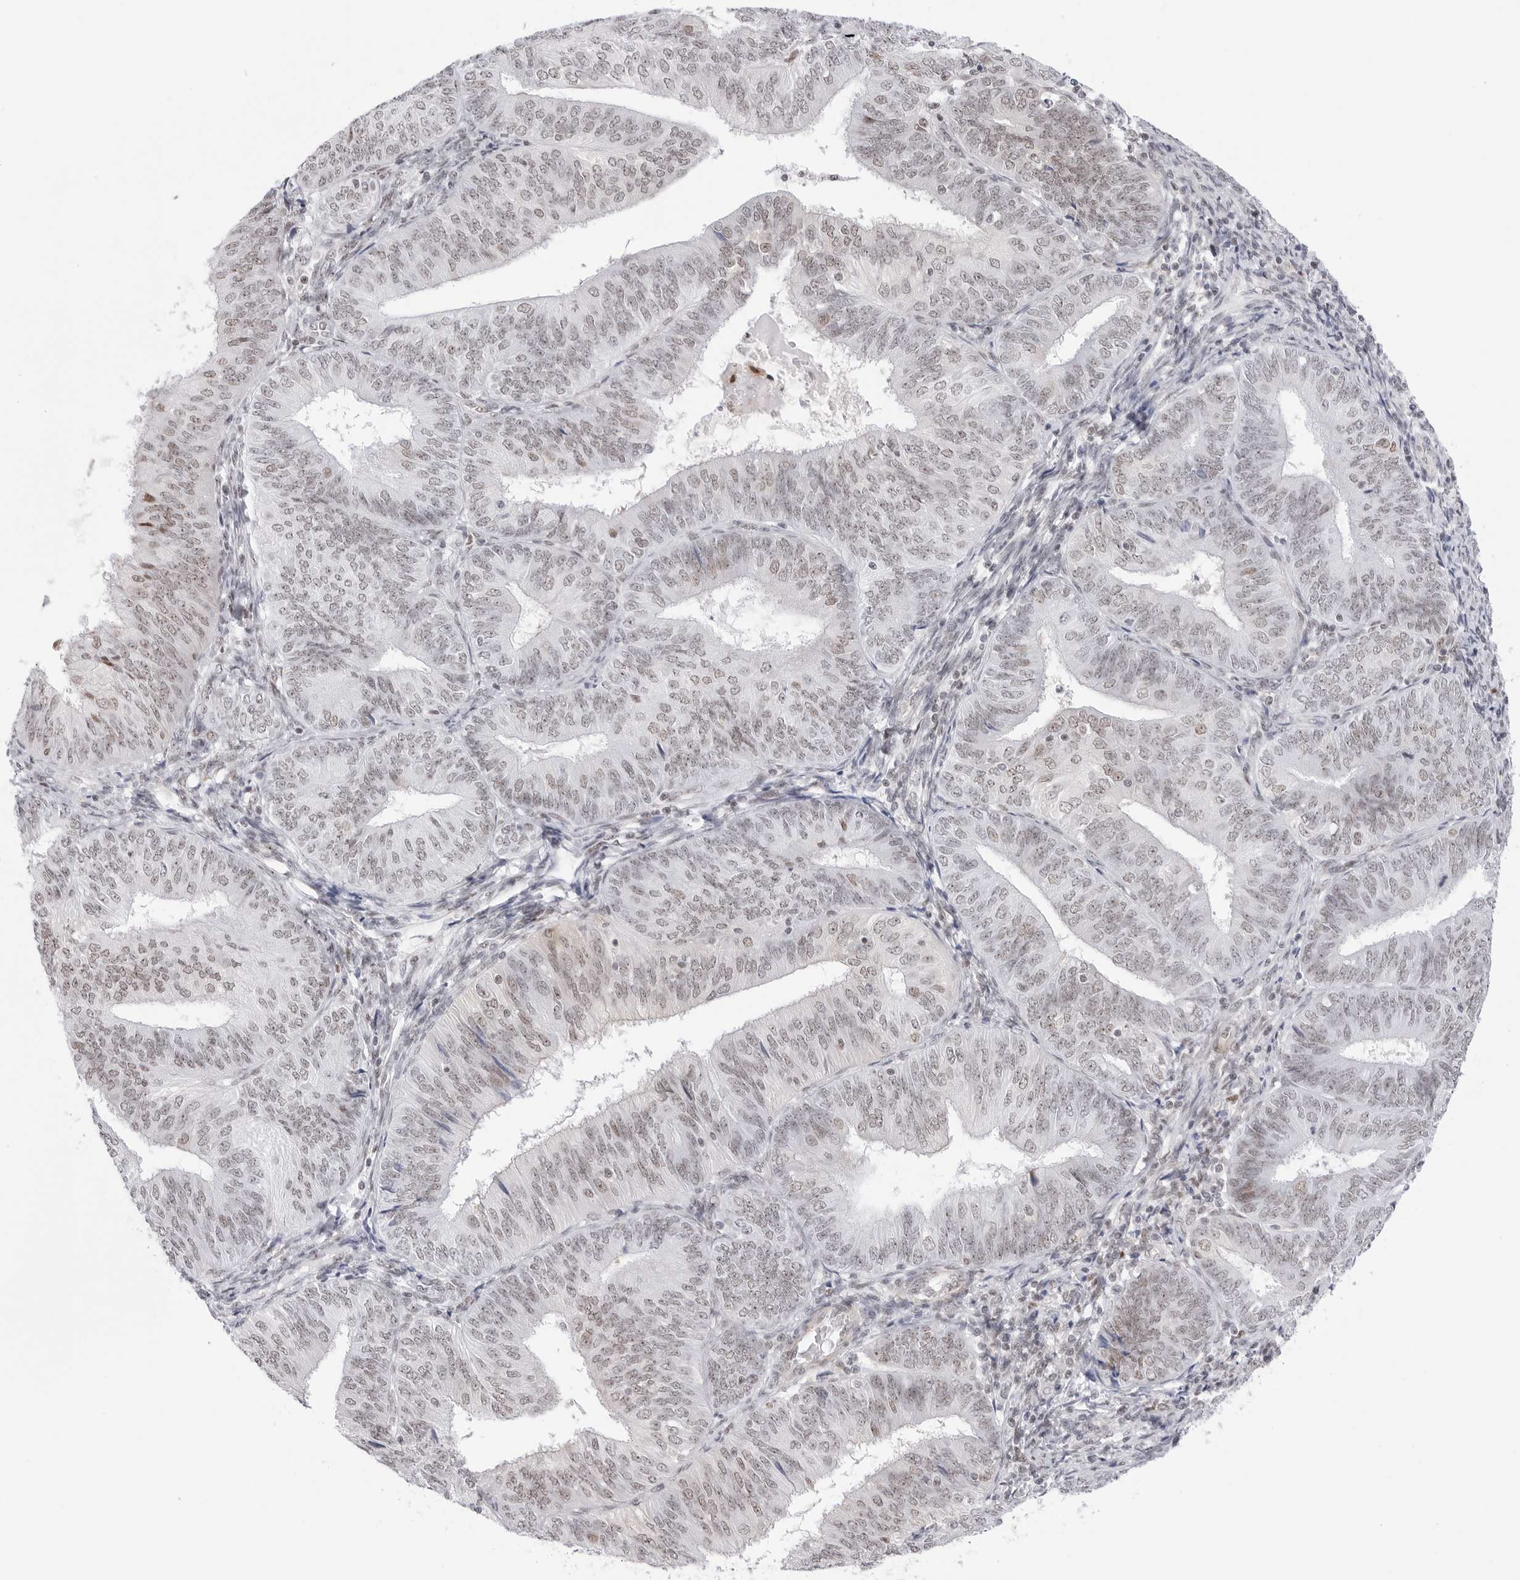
{"staining": {"intensity": "moderate", "quantity": "25%-75%", "location": "nuclear"}, "tissue": "endometrial cancer", "cell_type": "Tumor cells", "image_type": "cancer", "snomed": [{"axis": "morphology", "description": "Adenocarcinoma, NOS"}, {"axis": "topography", "description": "Endometrium"}], "caption": "Immunohistochemistry (IHC) staining of endometrial cancer (adenocarcinoma), which demonstrates medium levels of moderate nuclear positivity in approximately 25%-75% of tumor cells indicating moderate nuclear protein expression. The staining was performed using DAB (brown) for protein detection and nuclei were counterstained in hematoxylin (blue).", "gene": "C1orf162", "patient": {"sex": "female", "age": 58}}